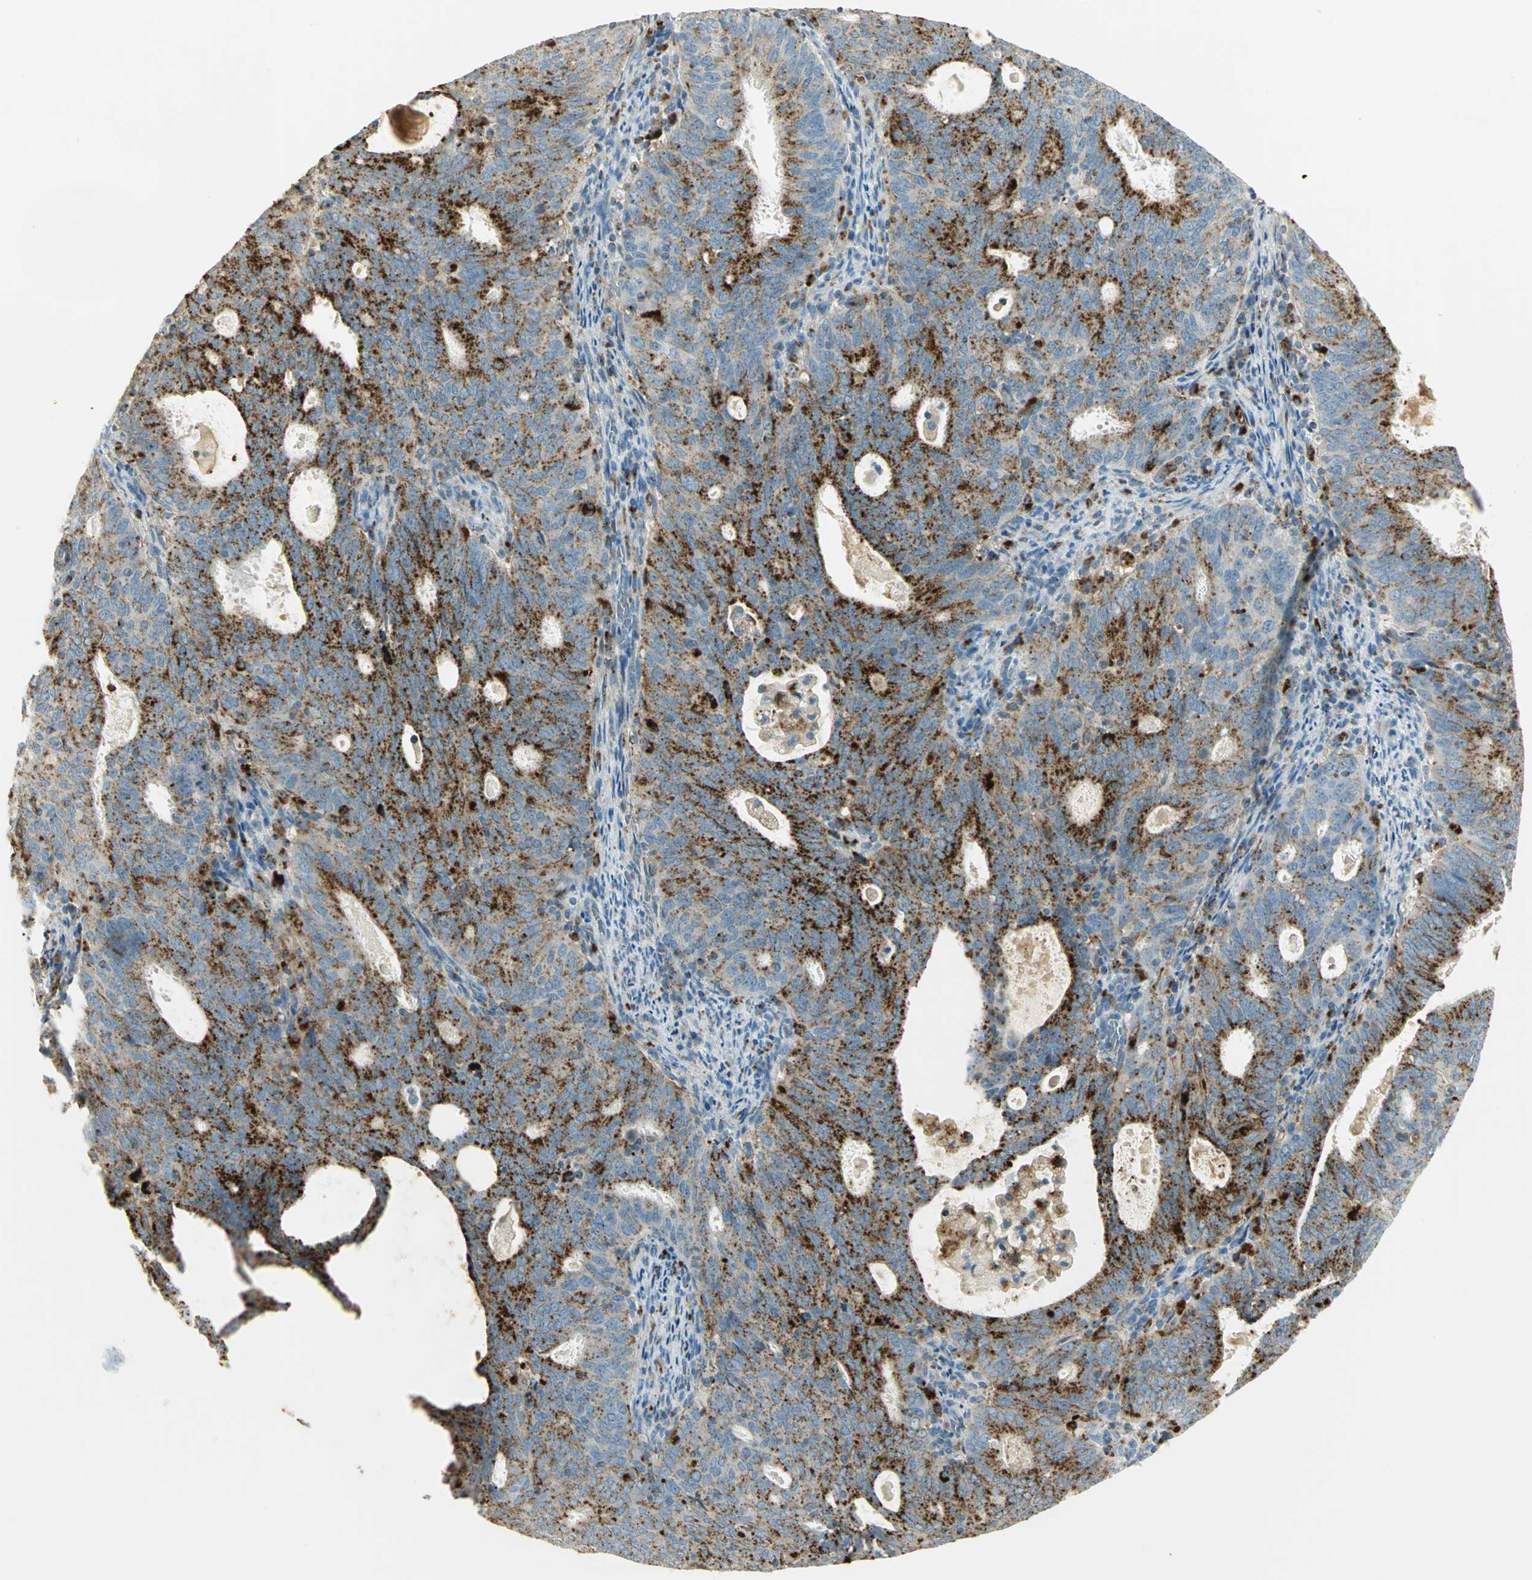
{"staining": {"intensity": "strong", "quantity": "25%-75%", "location": "cytoplasmic/membranous"}, "tissue": "cervical cancer", "cell_type": "Tumor cells", "image_type": "cancer", "snomed": [{"axis": "morphology", "description": "Adenocarcinoma, NOS"}, {"axis": "topography", "description": "Cervix"}], "caption": "Cervical adenocarcinoma tissue exhibits strong cytoplasmic/membranous staining in approximately 25%-75% of tumor cells, visualized by immunohistochemistry. Nuclei are stained in blue.", "gene": "ARSA", "patient": {"sex": "female", "age": 44}}